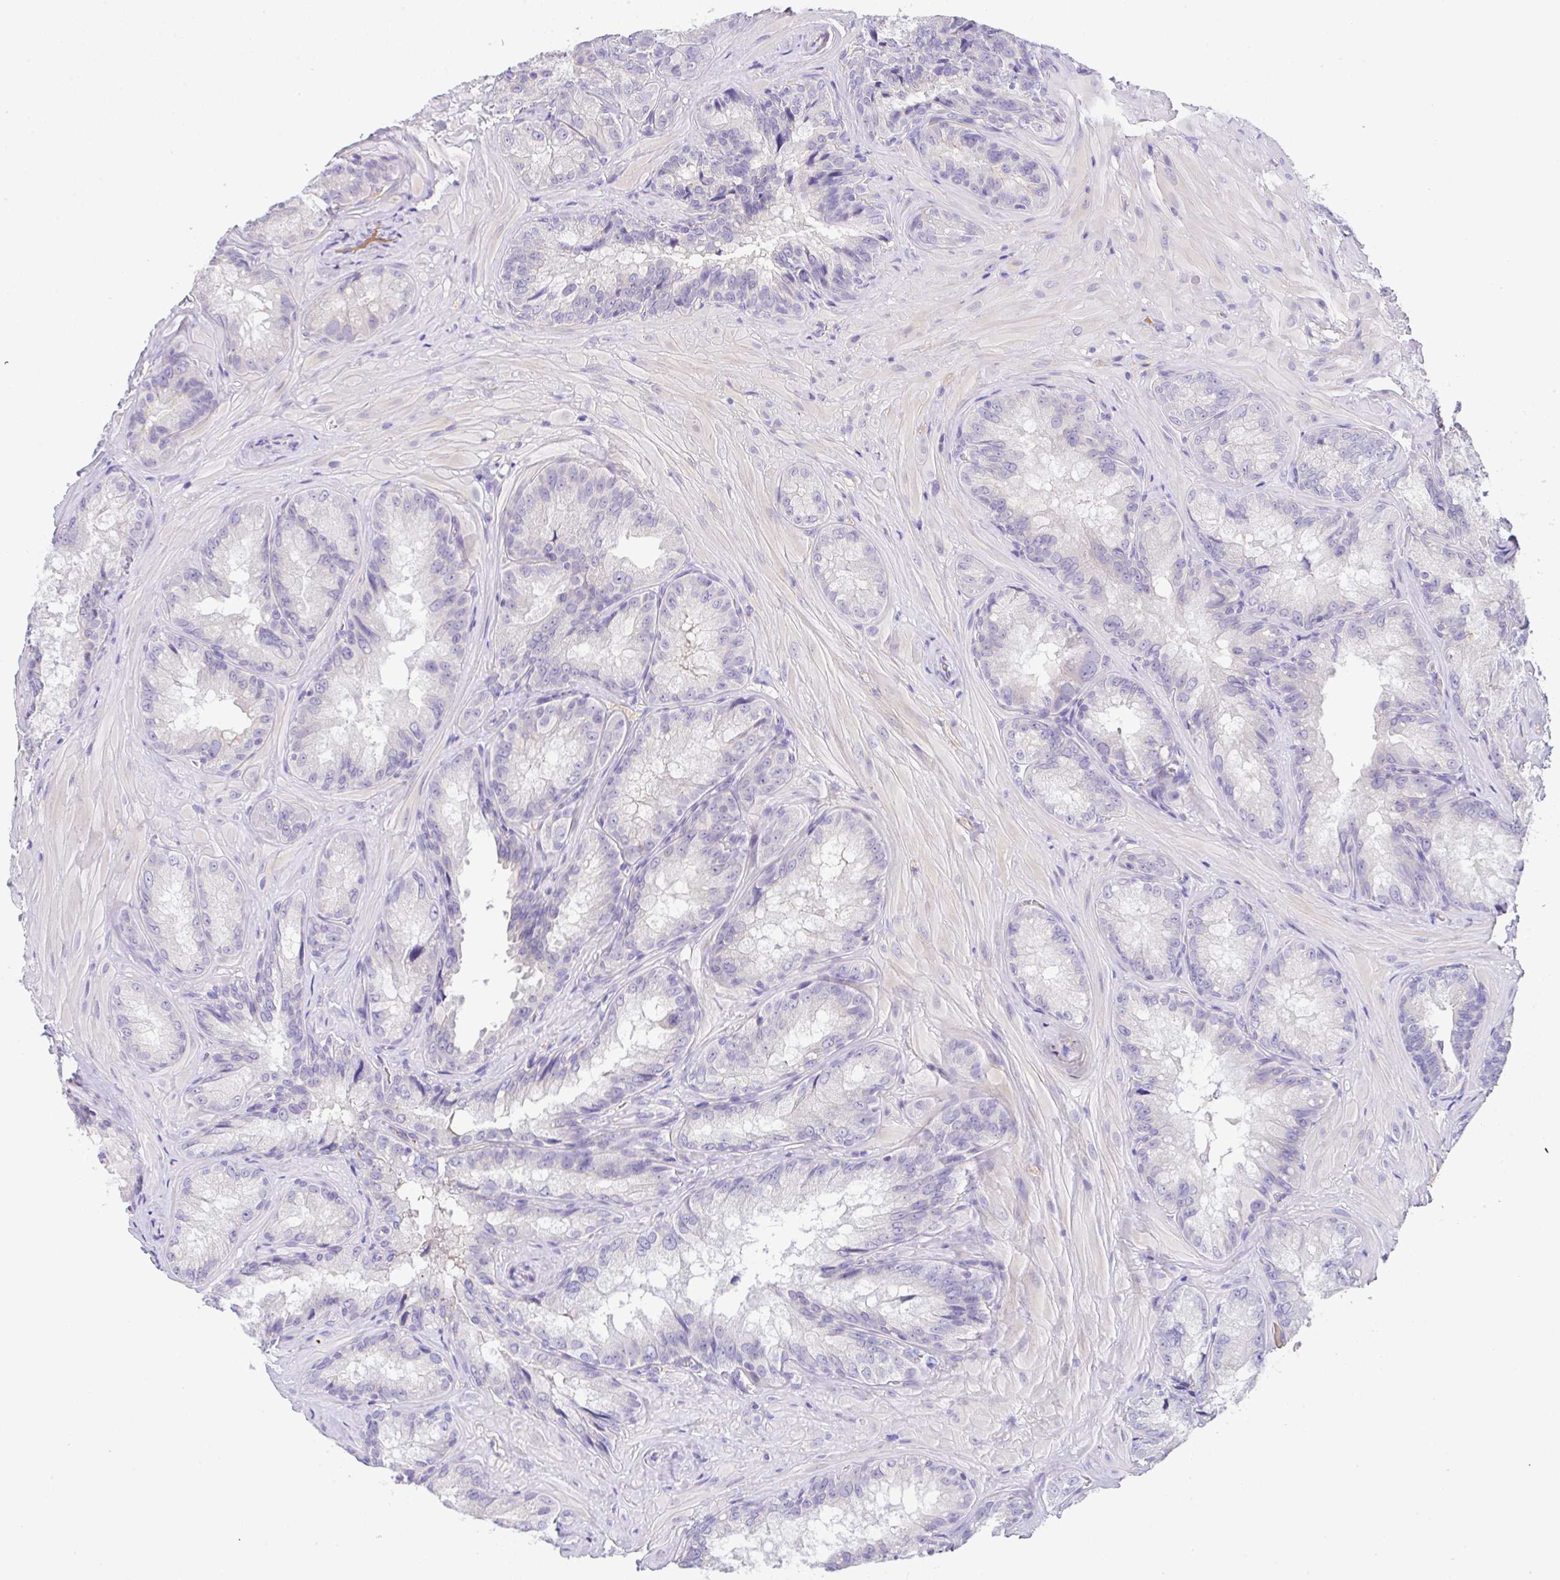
{"staining": {"intensity": "negative", "quantity": "none", "location": "none"}, "tissue": "seminal vesicle", "cell_type": "Glandular cells", "image_type": "normal", "snomed": [{"axis": "morphology", "description": "Normal tissue, NOS"}, {"axis": "topography", "description": "Seminal veicle"}], "caption": "The immunohistochemistry (IHC) photomicrograph has no significant expression in glandular cells of seminal vesicle.", "gene": "SERPINE3", "patient": {"sex": "male", "age": 47}}